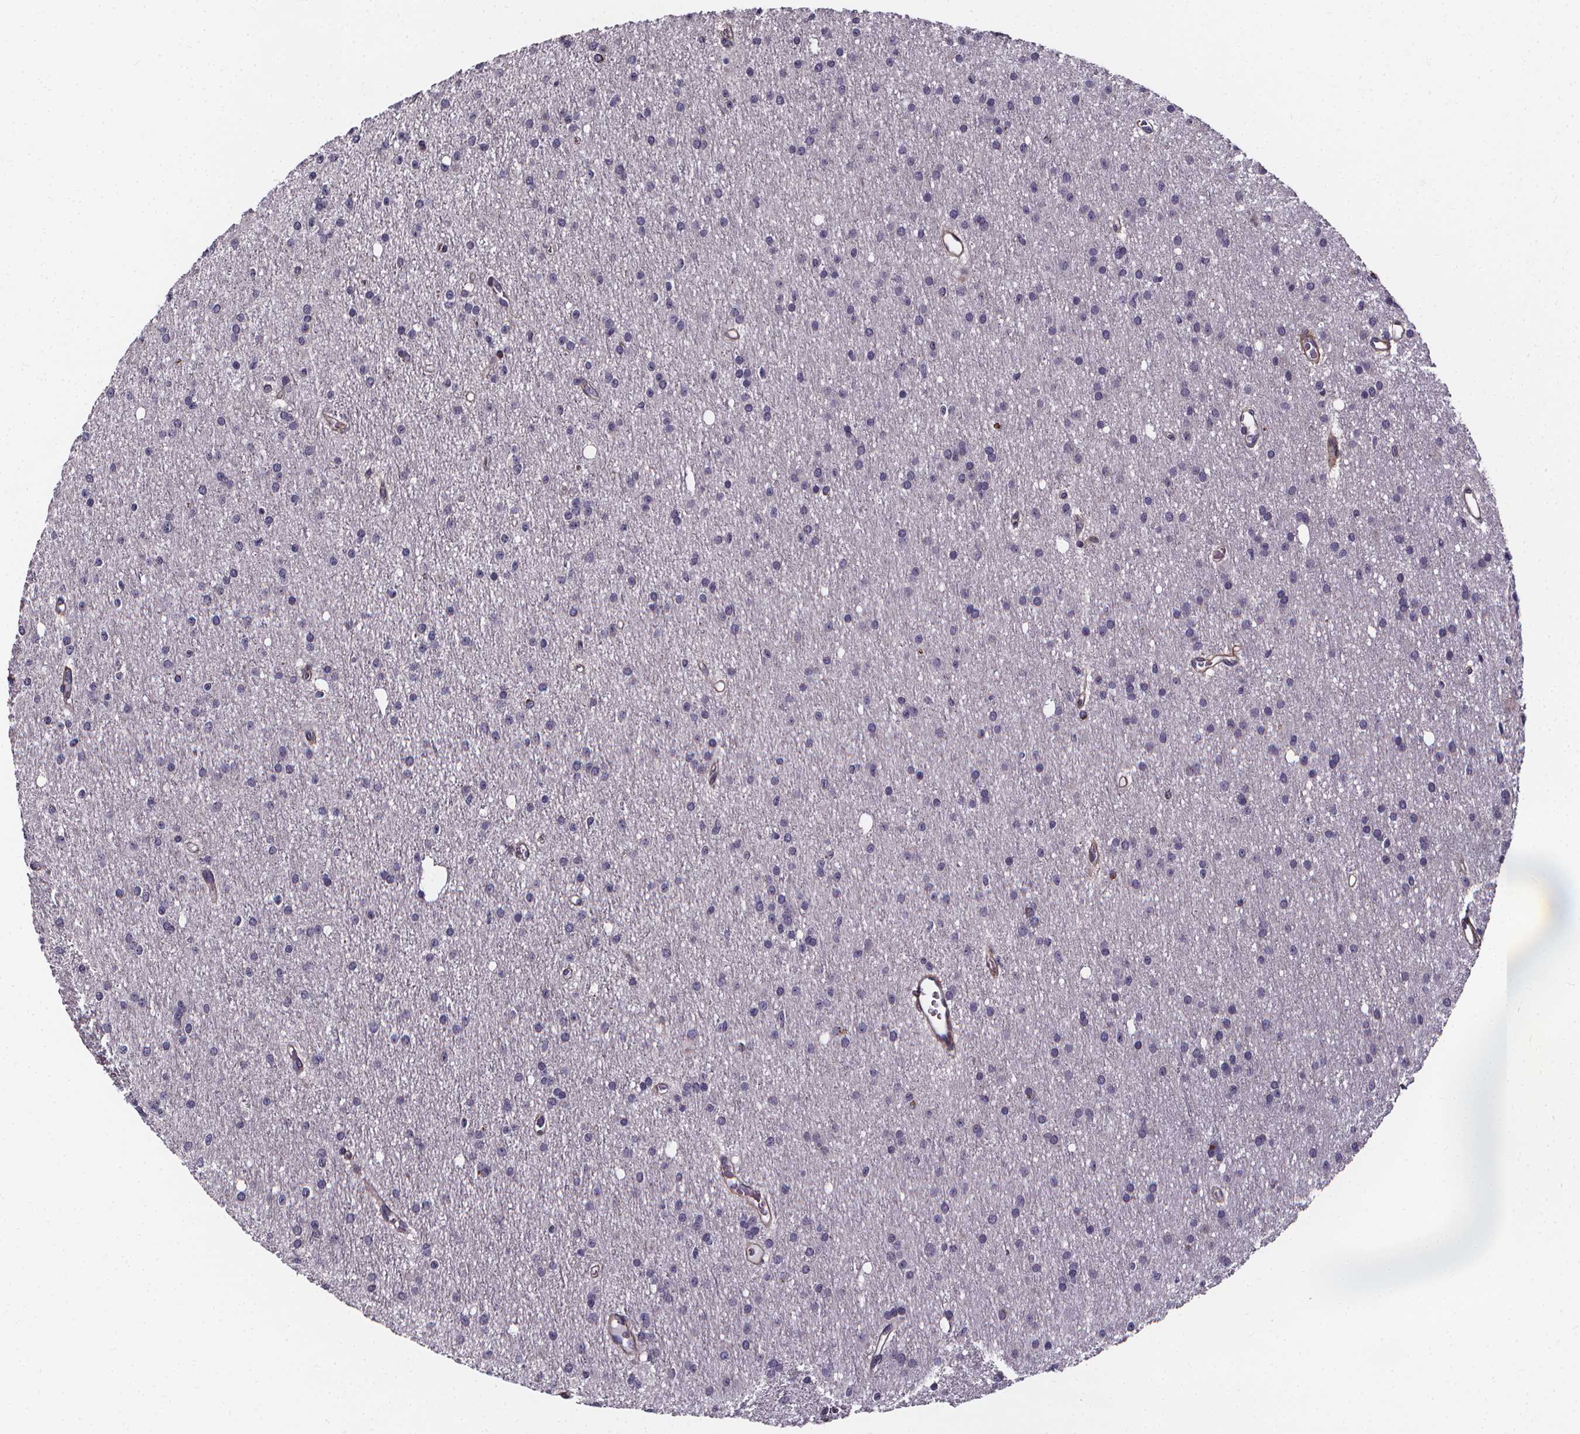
{"staining": {"intensity": "negative", "quantity": "none", "location": "none"}, "tissue": "glioma", "cell_type": "Tumor cells", "image_type": "cancer", "snomed": [{"axis": "morphology", "description": "Glioma, malignant, Low grade"}, {"axis": "topography", "description": "Brain"}], "caption": "High magnification brightfield microscopy of glioma stained with DAB (brown) and counterstained with hematoxylin (blue): tumor cells show no significant positivity.", "gene": "AEBP1", "patient": {"sex": "male", "age": 27}}